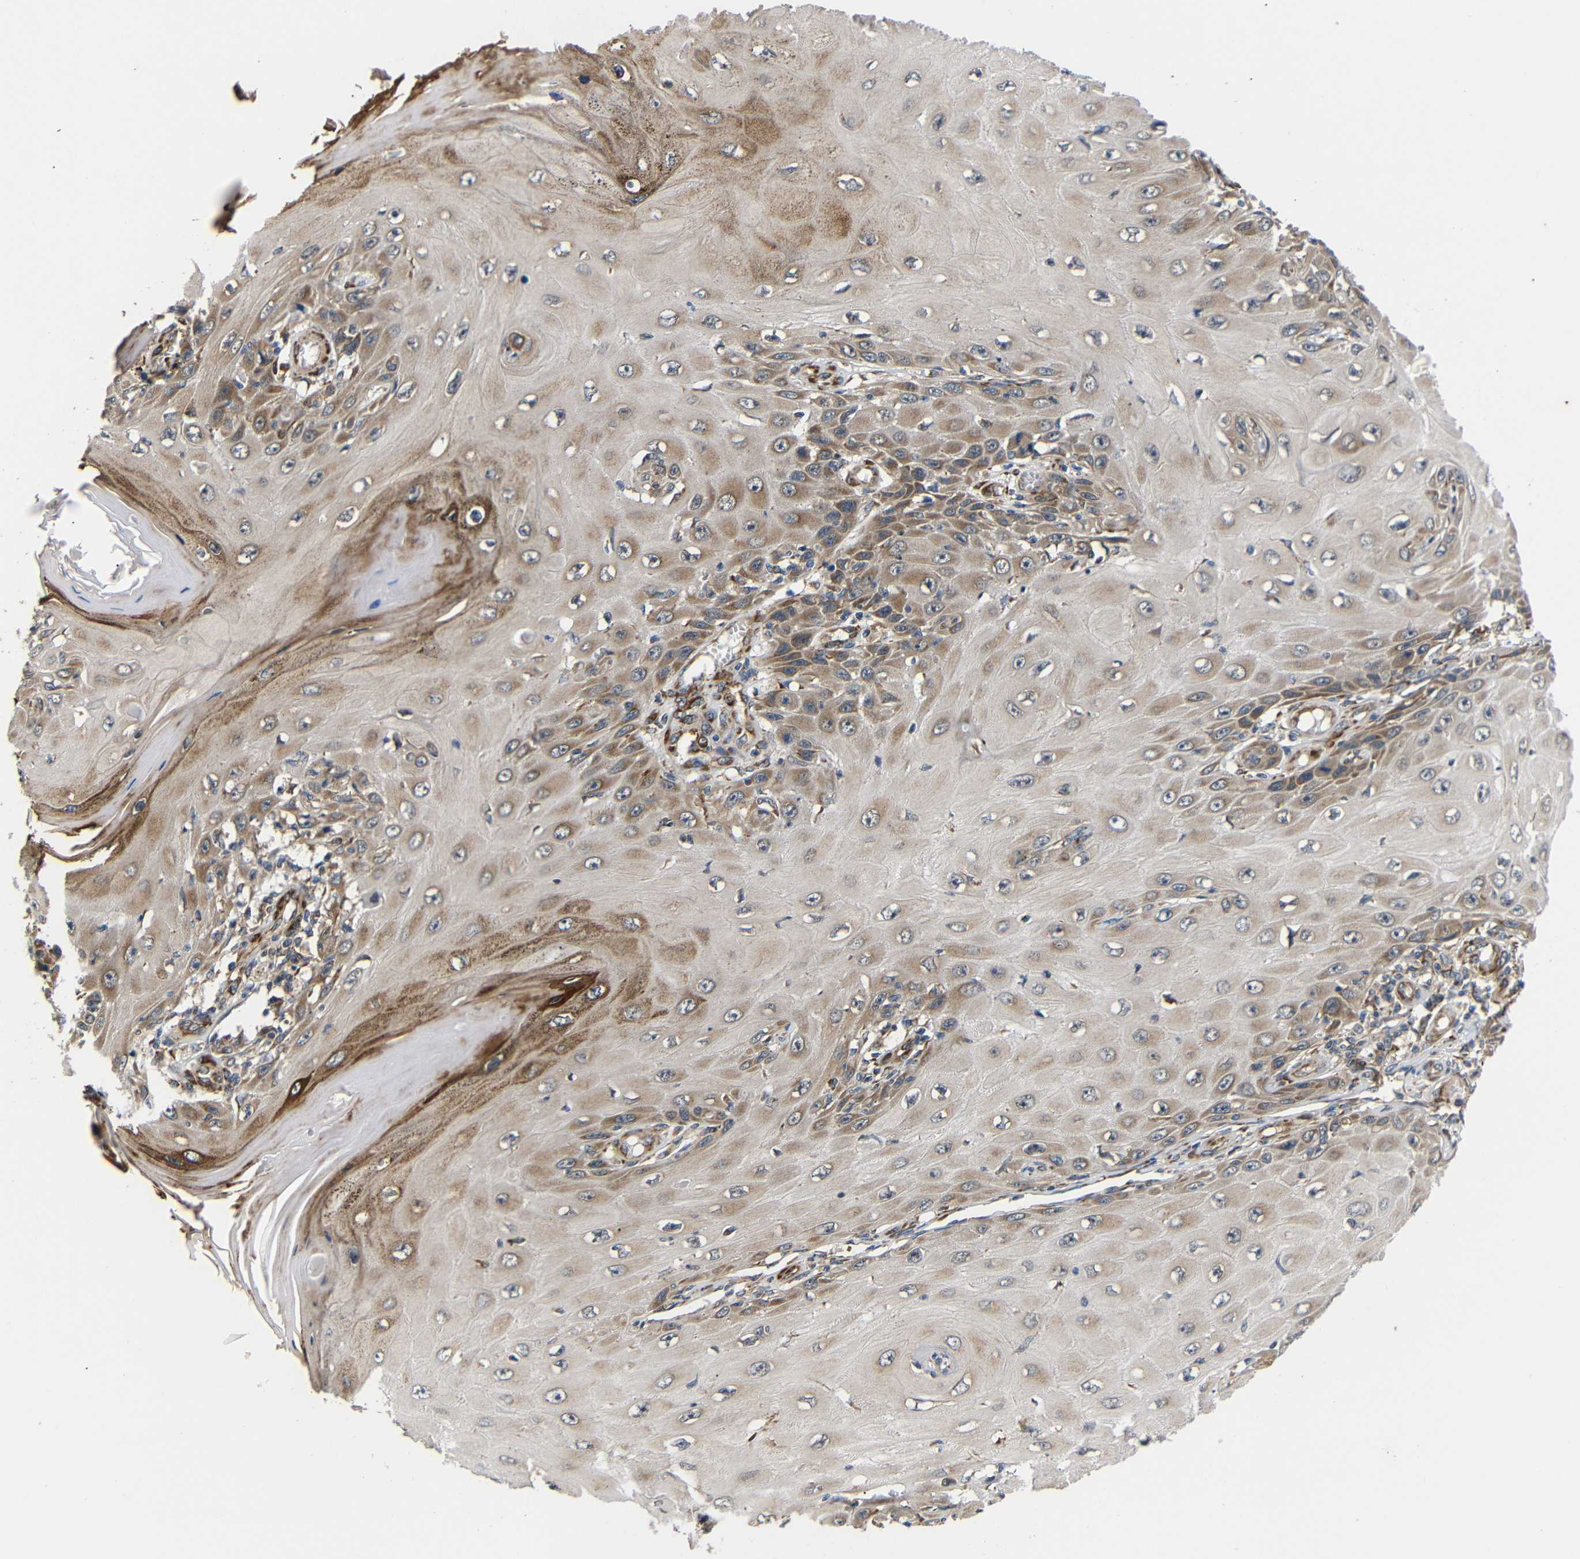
{"staining": {"intensity": "moderate", "quantity": ">75%", "location": "cytoplasmic/membranous"}, "tissue": "skin cancer", "cell_type": "Tumor cells", "image_type": "cancer", "snomed": [{"axis": "morphology", "description": "Squamous cell carcinoma, NOS"}, {"axis": "topography", "description": "Skin"}], "caption": "Squamous cell carcinoma (skin) stained with a brown dye reveals moderate cytoplasmic/membranous positive positivity in approximately >75% of tumor cells.", "gene": "KANK4", "patient": {"sex": "female", "age": 73}}